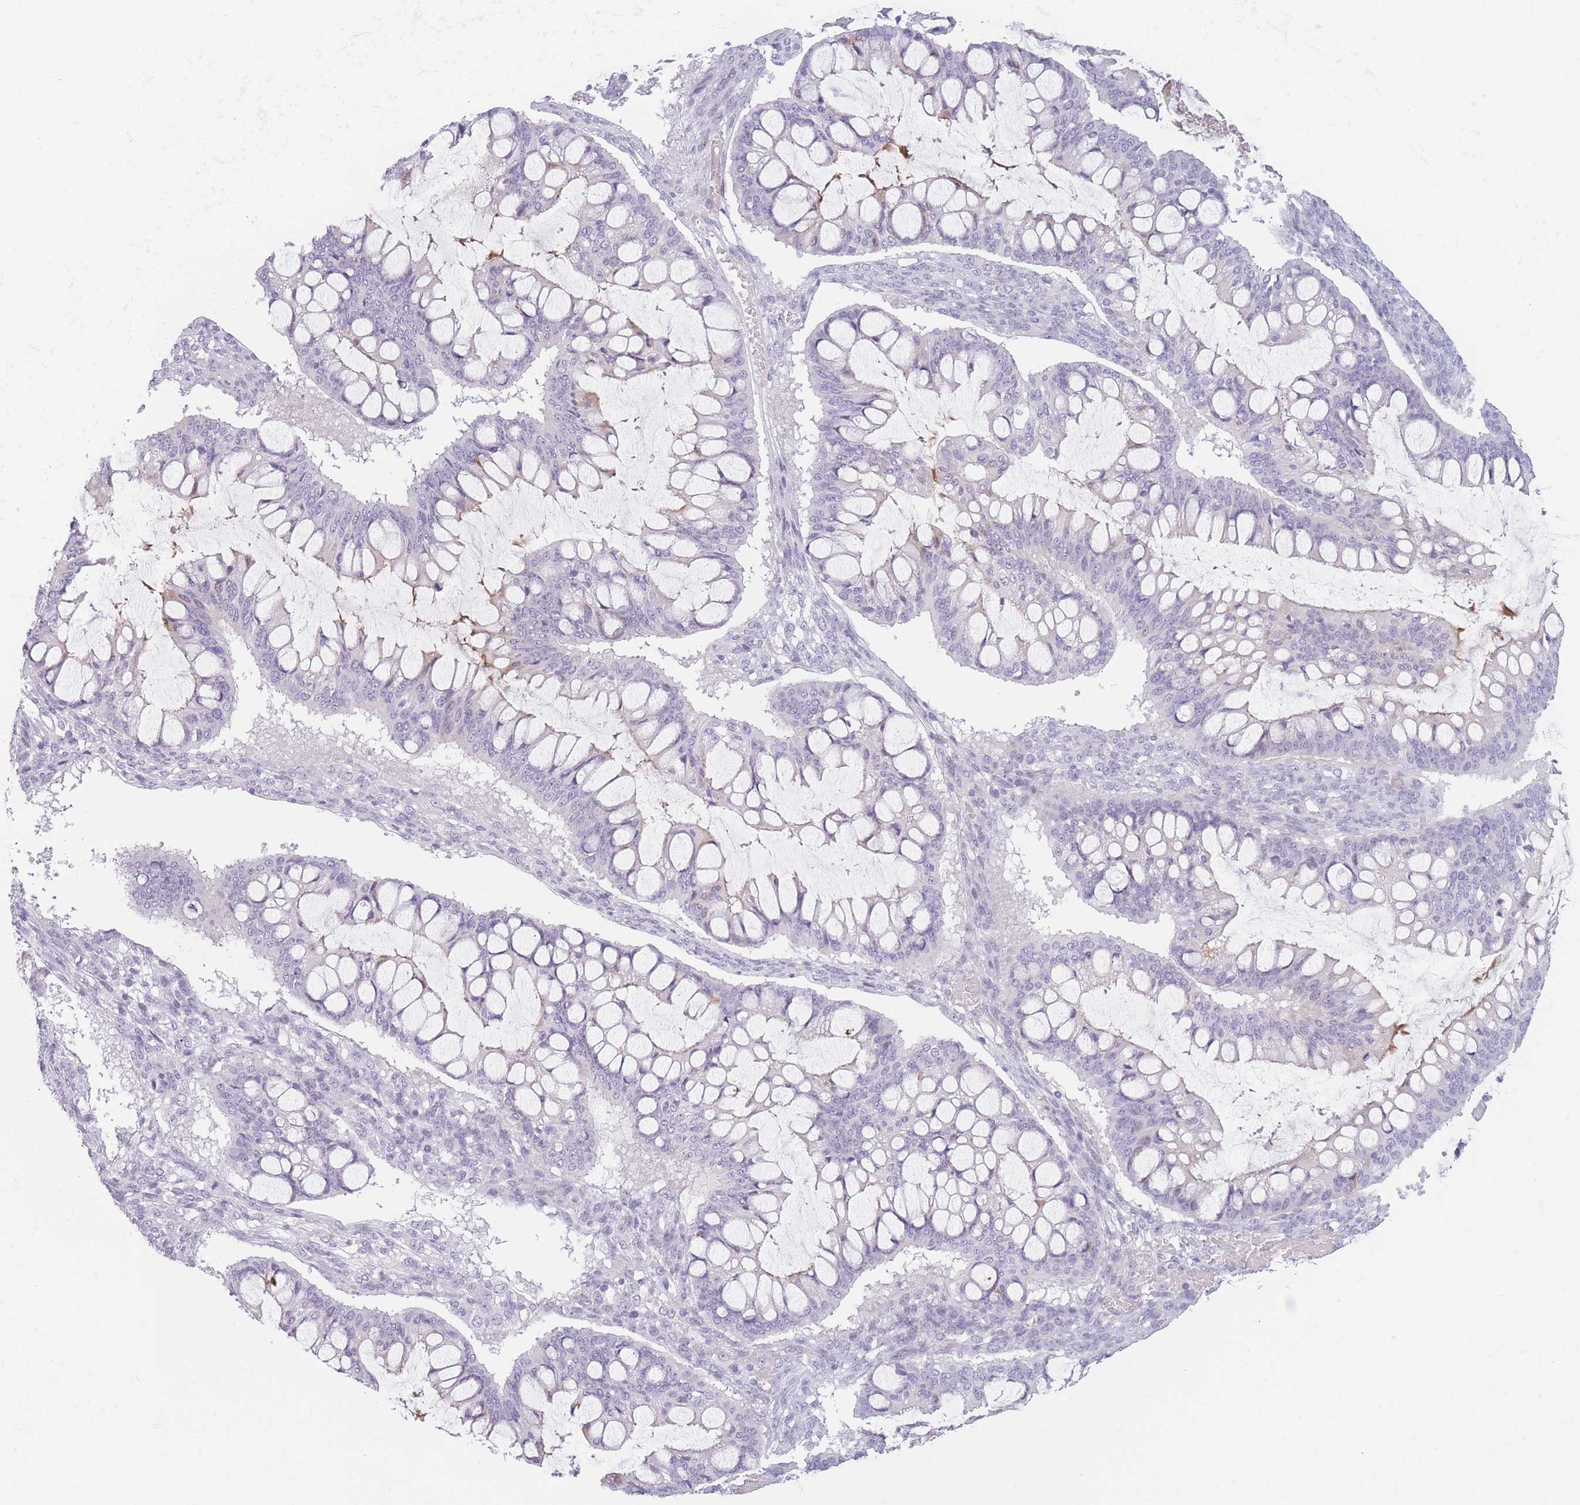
{"staining": {"intensity": "negative", "quantity": "none", "location": "none"}, "tissue": "ovarian cancer", "cell_type": "Tumor cells", "image_type": "cancer", "snomed": [{"axis": "morphology", "description": "Cystadenocarcinoma, mucinous, NOS"}, {"axis": "topography", "description": "Ovary"}], "caption": "Human ovarian cancer stained for a protein using immunohistochemistry (IHC) shows no positivity in tumor cells.", "gene": "PLEKHG2", "patient": {"sex": "female", "age": 73}}